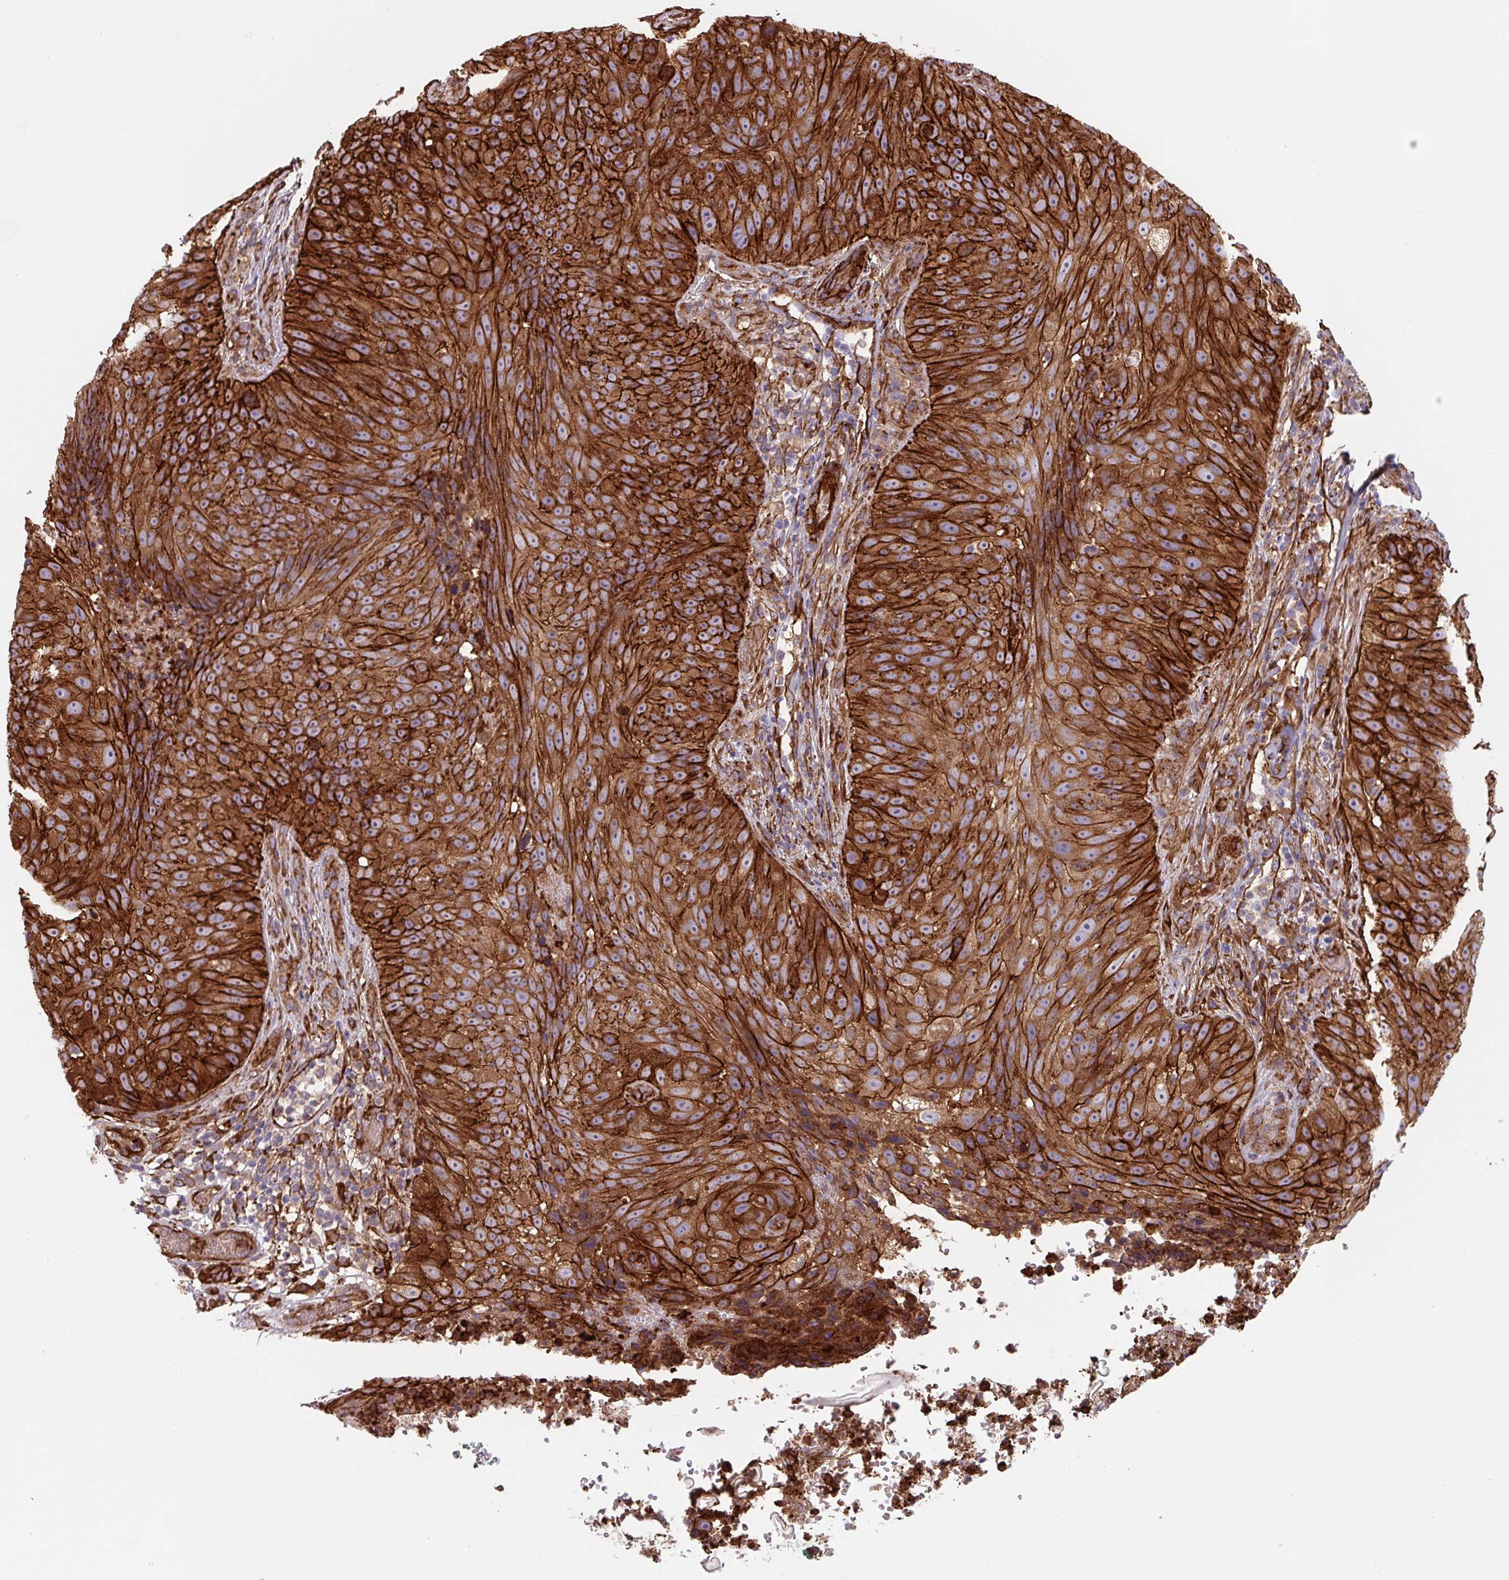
{"staining": {"intensity": "strong", "quantity": ">75%", "location": "cytoplasmic/membranous"}, "tissue": "skin cancer", "cell_type": "Tumor cells", "image_type": "cancer", "snomed": [{"axis": "morphology", "description": "Squamous cell carcinoma, NOS"}, {"axis": "topography", "description": "Skin"}], "caption": "IHC of skin cancer (squamous cell carcinoma) shows high levels of strong cytoplasmic/membranous positivity in approximately >75% of tumor cells.", "gene": "DHFR2", "patient": {"sex": "female", "age": 87}}